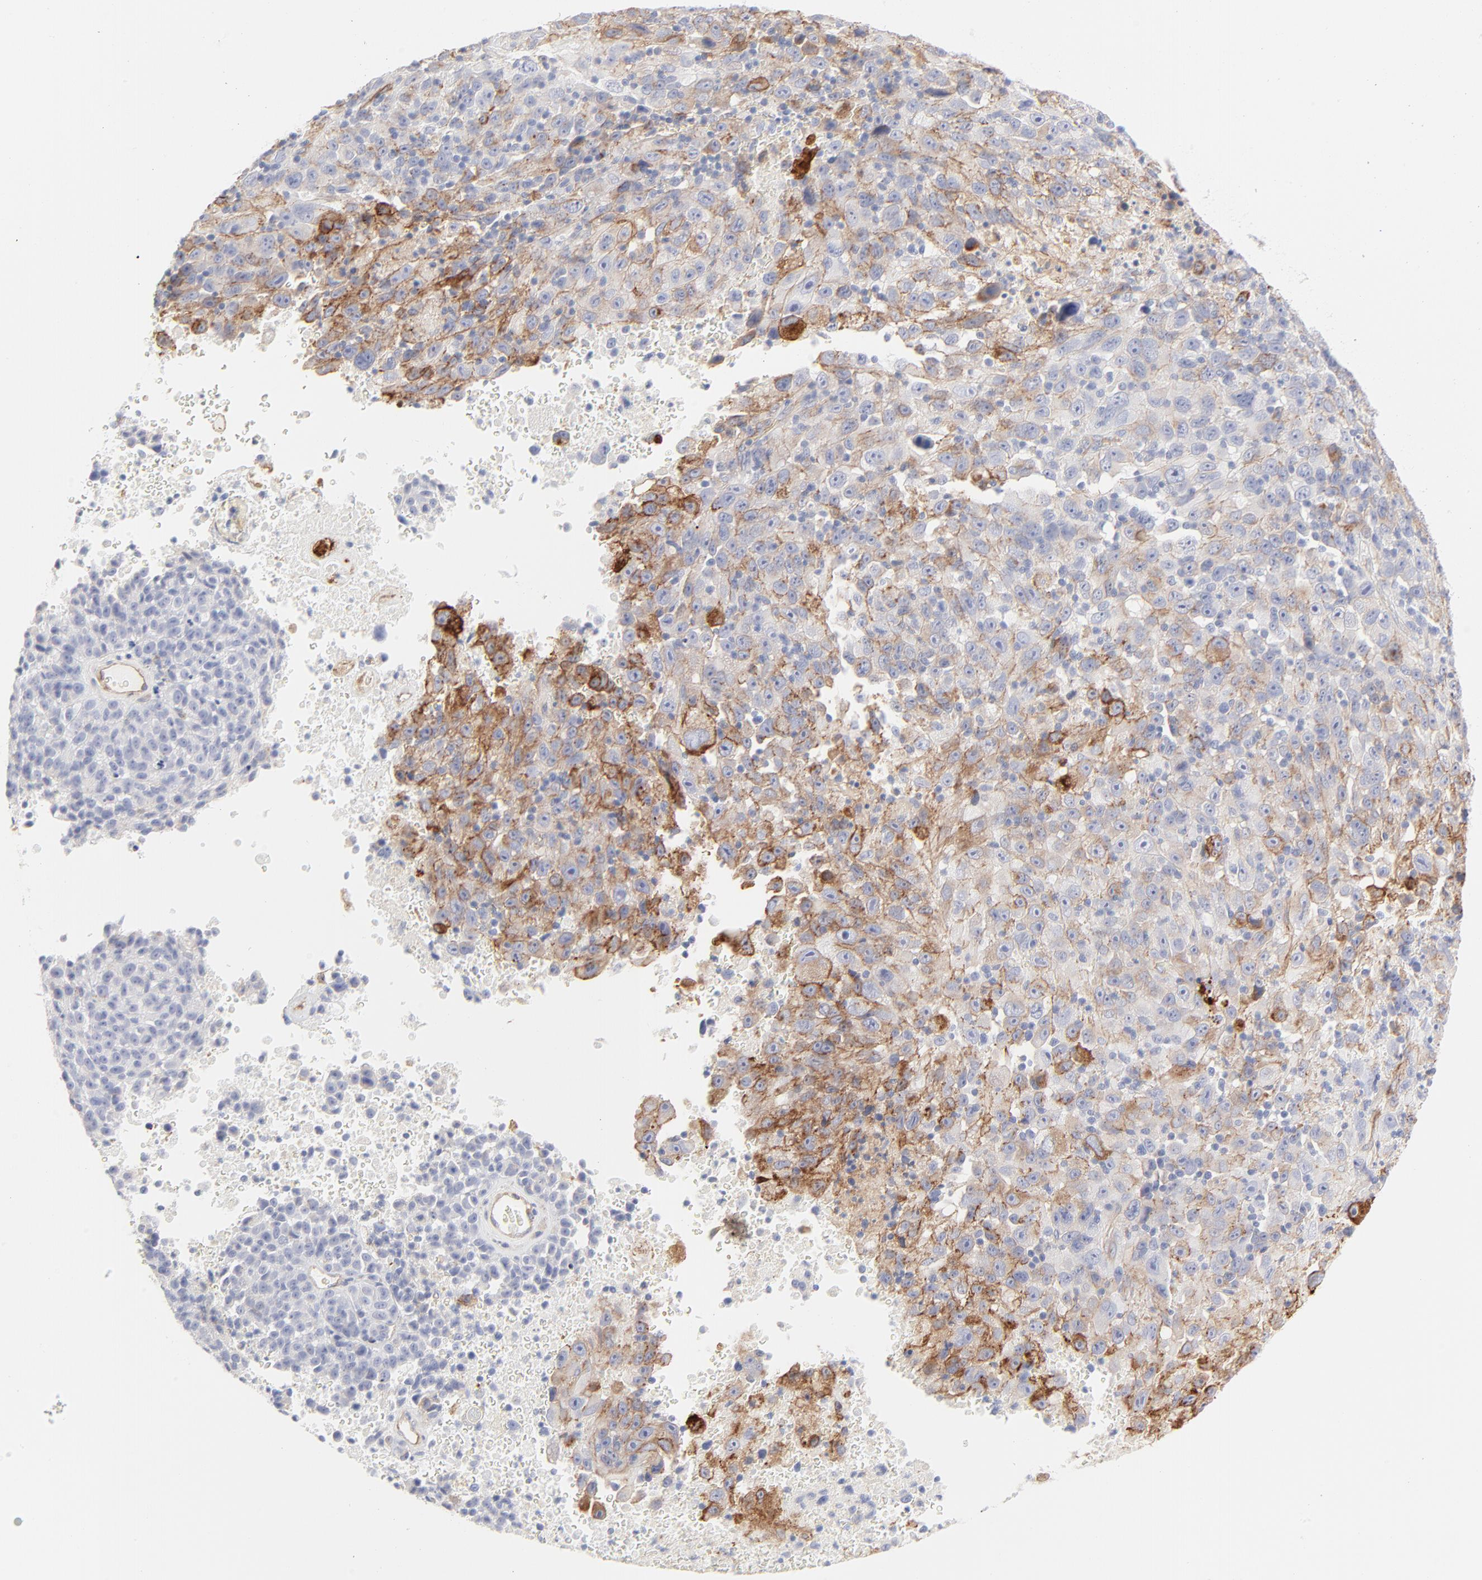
{"staining": {"intensity": "negative", "quantity": "none", "location": "none"}, "tissue": "melanoma", "cell_type": "Tumor cells", "image_type": "cancer", "snomed": [{"axis": "morphology", "description": "Malignant melanoma, Metastatic site"}, {"axis": "topography", "description": "Cerebral cortex"}], "caption": "Immunohistochemistry (IHC) of malignant melanoma (metastatic site) demonstrates no expression in tumor cells.", "gene": "ITGA5", "patient": {"sex": "female", "age": 52}}